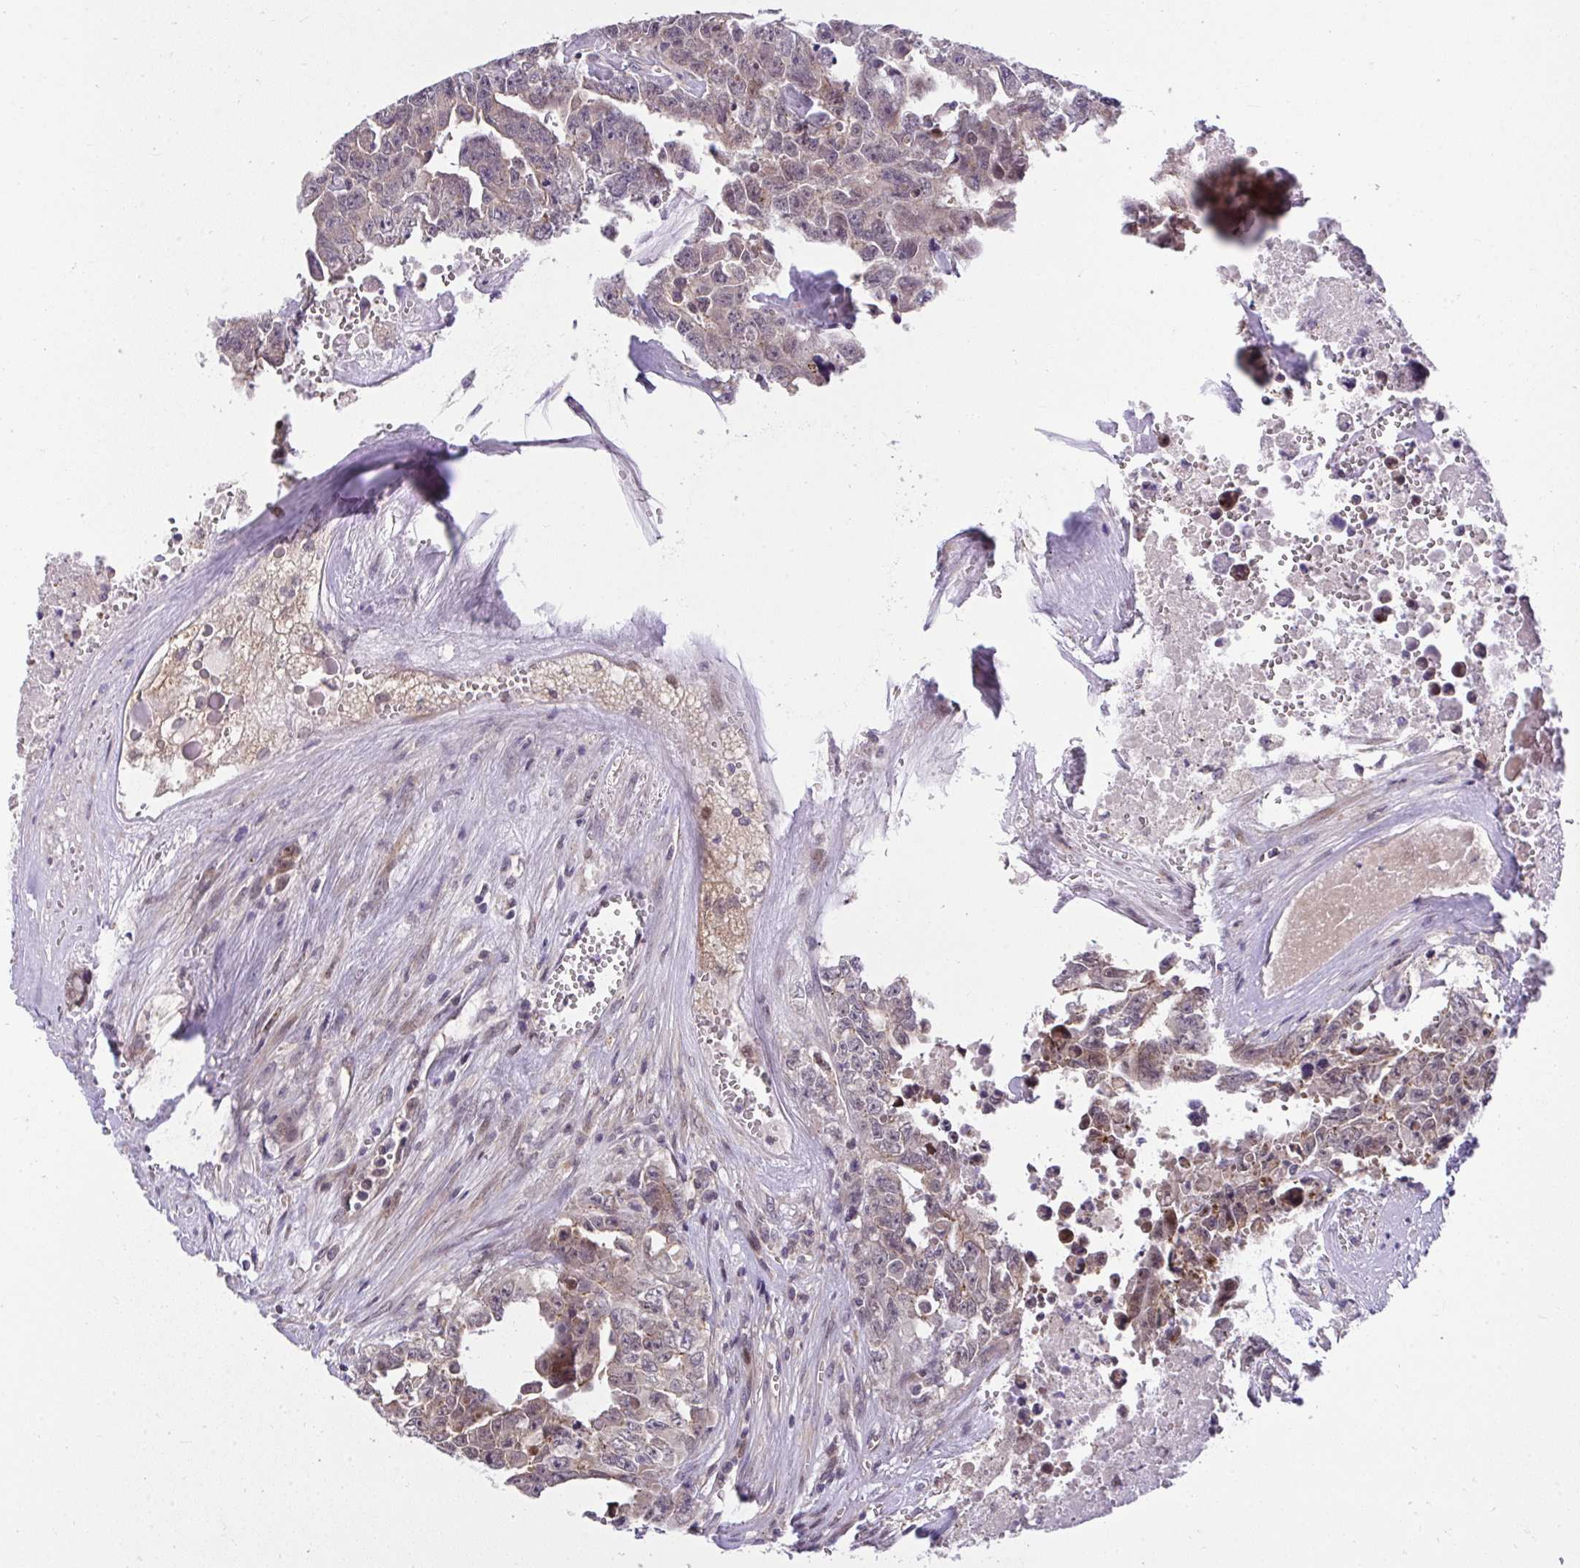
{"staining": {"intensity": "weak", "quantity": "<25%", "location": "cytoplasmic/membranous"}, "tissue": "testis cancer", "cell_type": "Tumor cells", "image_type": "cancer", "snomed": [{"axis": "morphology", "description": "Carcinoma, Embryonal, NOS"}, {"axis": "topography", "description": "Testis"}], "caption": "Micrograph shows no protein positivity in tumor cells of testis cancer (embryonal carcinoma) tissue. Brightfield microscopy of immunohistochemistry stained with DAB (brown) and hematoxylin (blue), captured at high magnification.", "gene": "RDH14", "patient": {"sex": "male", "age": 24}}